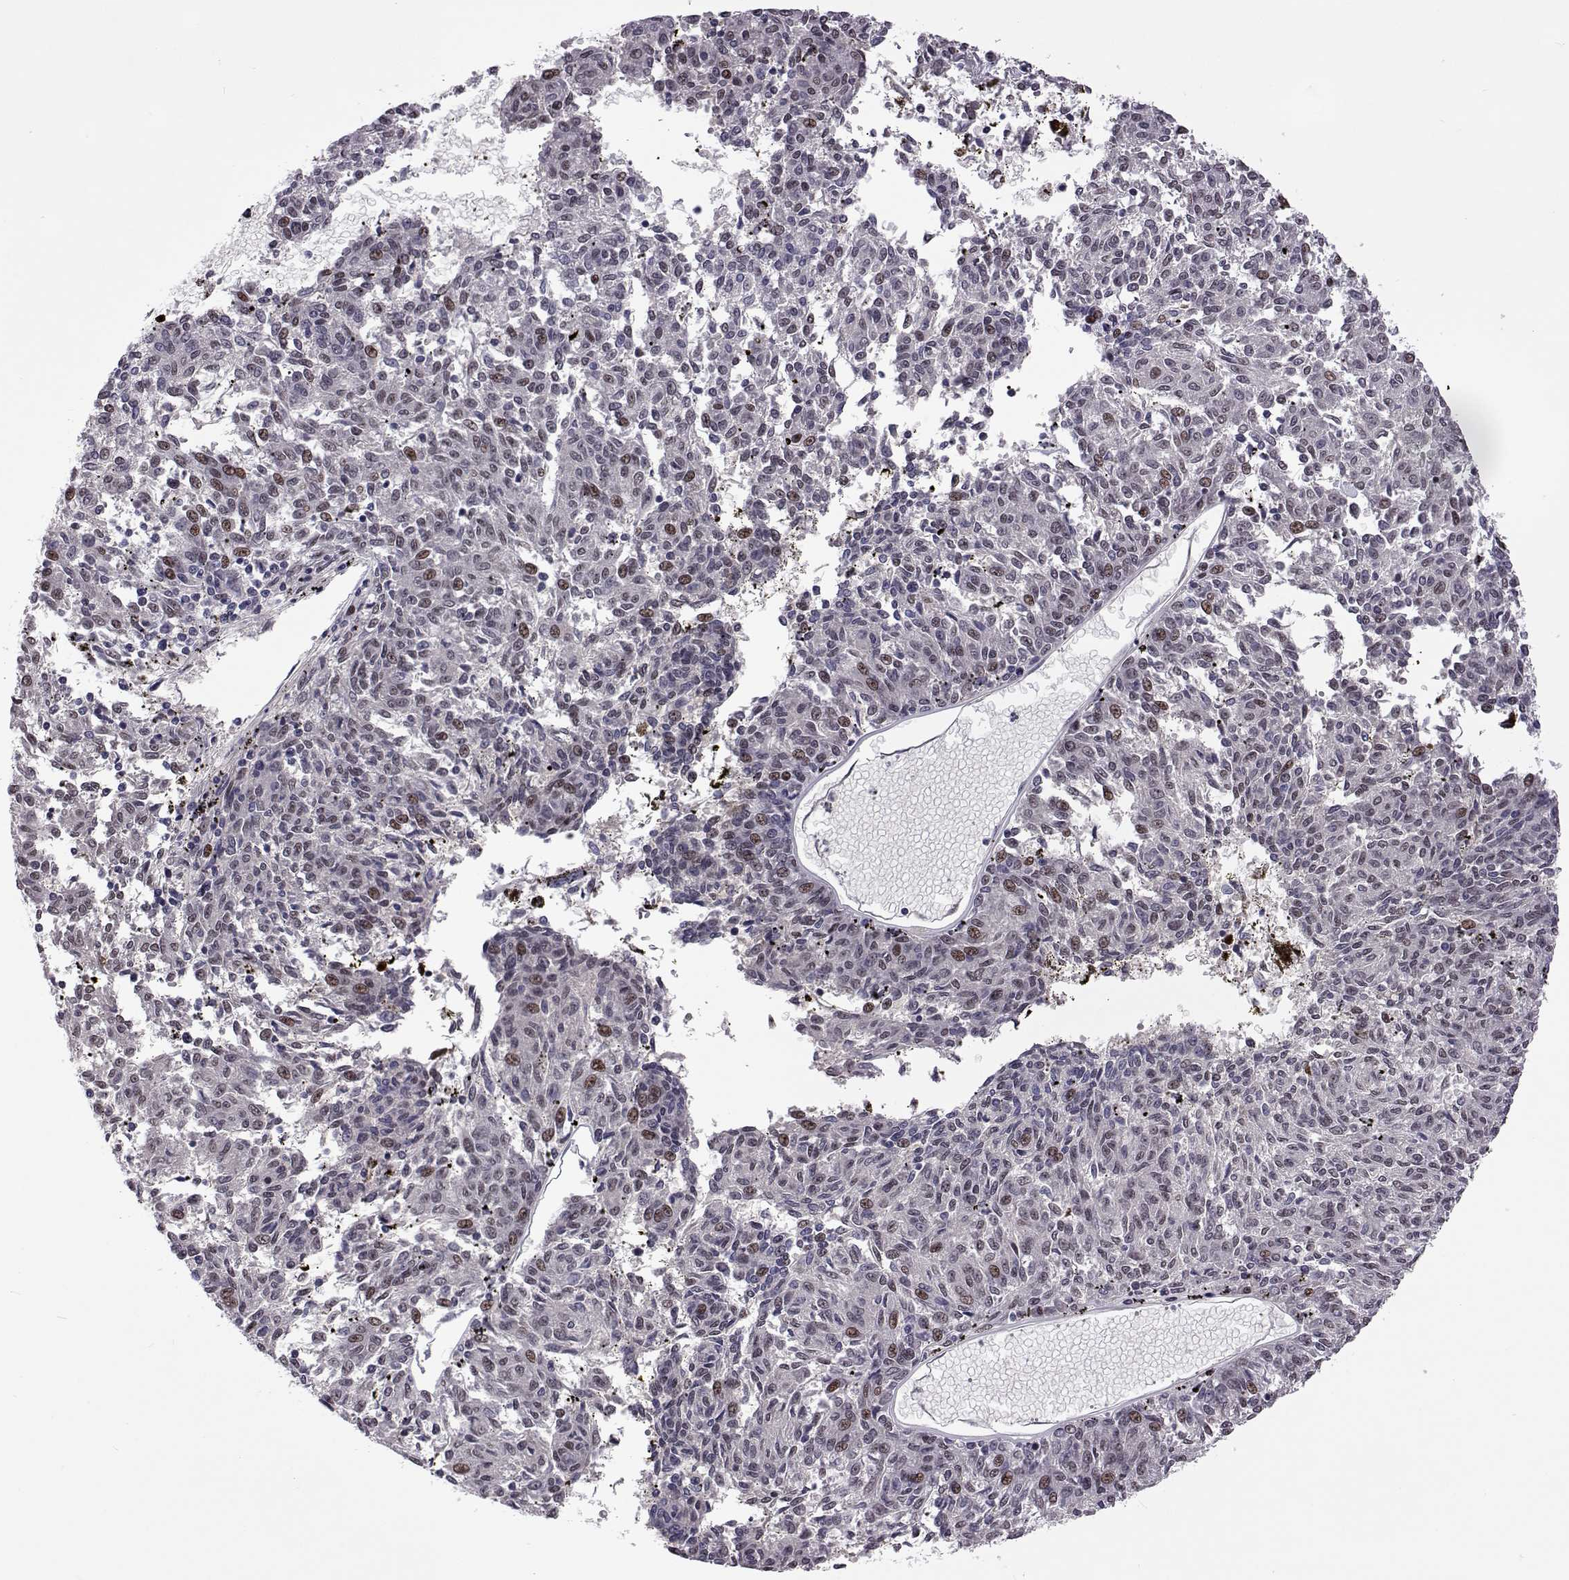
{"staining": {"intensity": "negative", "quantity": "none", "location": "none"}, "tissue": "melanoma", "cell_type": "Tumor cells", "image_type": "cancer", "snomed": [{"axis": "morphology", "description": "Malignant melanoma, NOS"}, {"axis": "topography", "description": "Skin"}], "caption": "Tumor cells are negative for protein expression in human malignant melanoma. The staining was performed using DAB to visualize the protein expression in brown, while the nuclei were stained in blue with hematoxylin (Magnification: 20x).", "gene": "TCF15", "patient": {"sex": "female", "age": 72}}